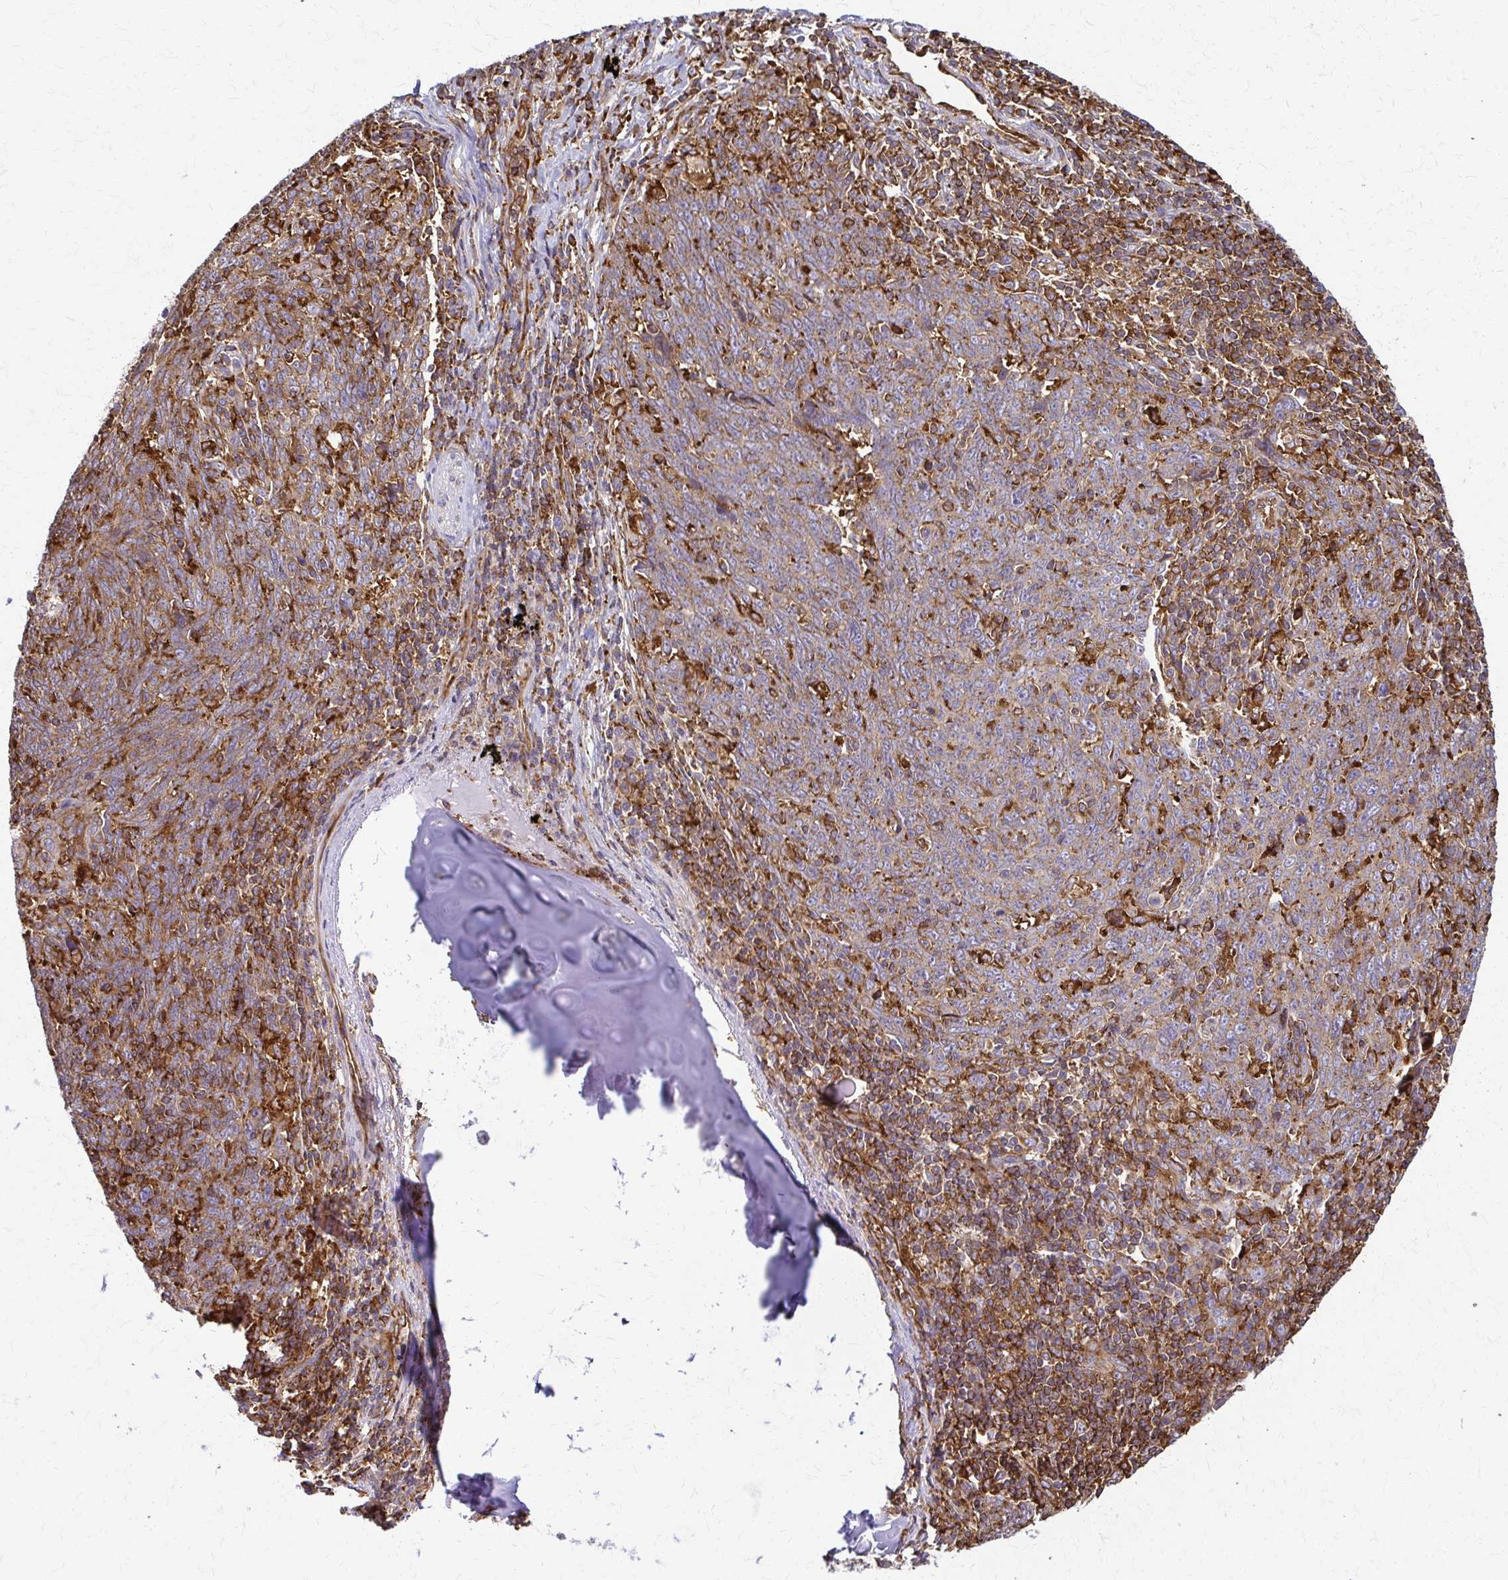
{"staining": {"intensity": "moderate", "quantity": ">75%", "location": "cytoplasmic/membranous"}, "tissue": "lung cancer", "cell_type": "Tumor cells", "image_type": "cancer", "snomed": [{"axis": "morphology", "description": "Squamous cell carcinoma, NOS"}, {"axis": "topography", "description": "Lung"}], "caption": "About >75% of tumor cells in human squamous cell carcinoma (lung) show moderate cytoplasmic/membranous protein positivity as visualized by brown immunohistochemical staining.", "gene": "WASF2", "patient": {"sex": "female", "age": 72}}